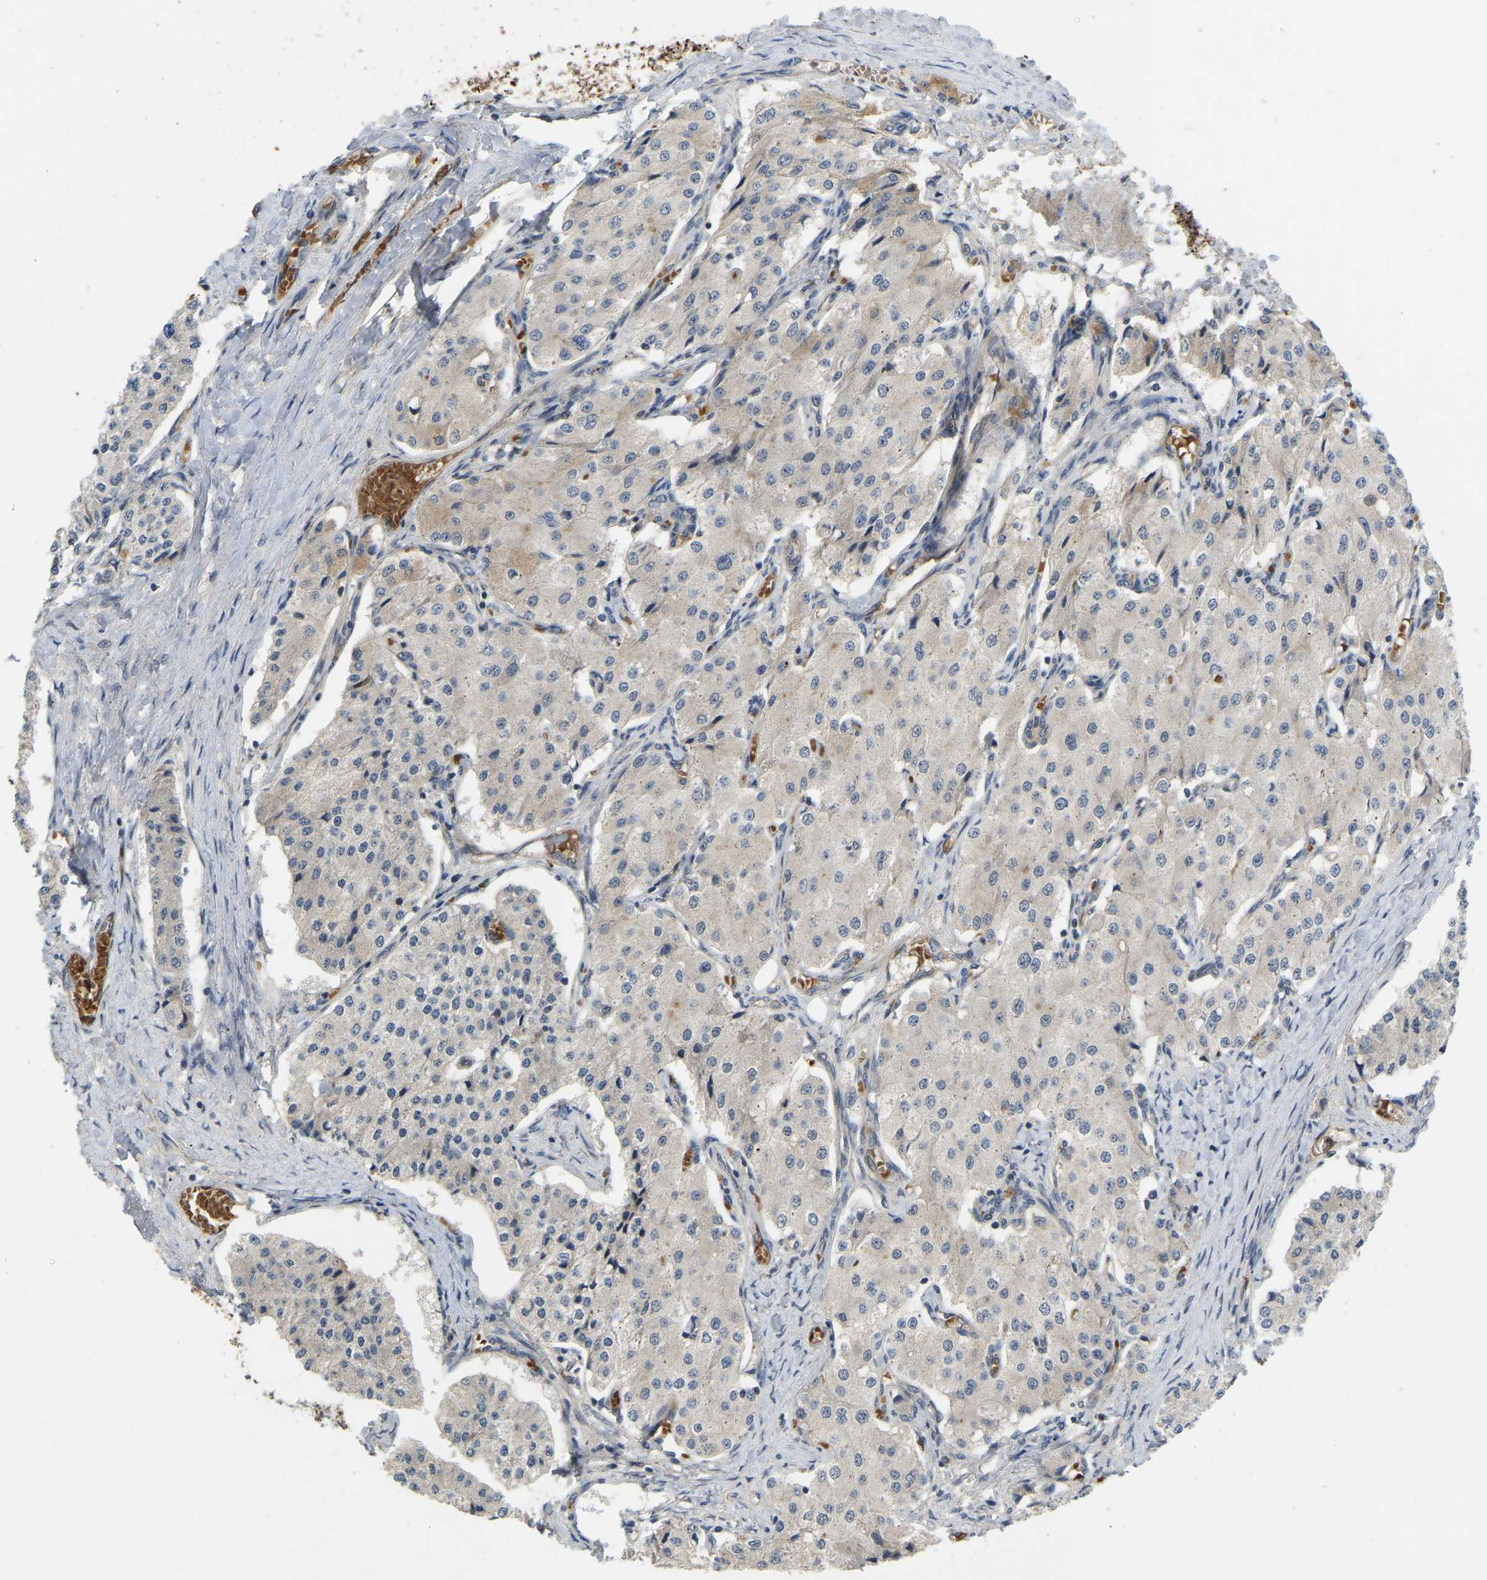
{"staining": {"intensity": "negative", "quantity": "none", "location": "none"}, "tissue": "carcinoid", "cell_type": "Tumor cells", "image_type": "cancer", "snomed": [{"axis": "morphology", "description": "Carcinoid, malignant, NOS"}, {"axis": "topography", "description": "Colon"}], "caption": "Histopathology image shows no protein expression in tumor cells of carcinoid tissue.", "gene": "LIMK2", "patient": {"sex": "female", "age": 52}}